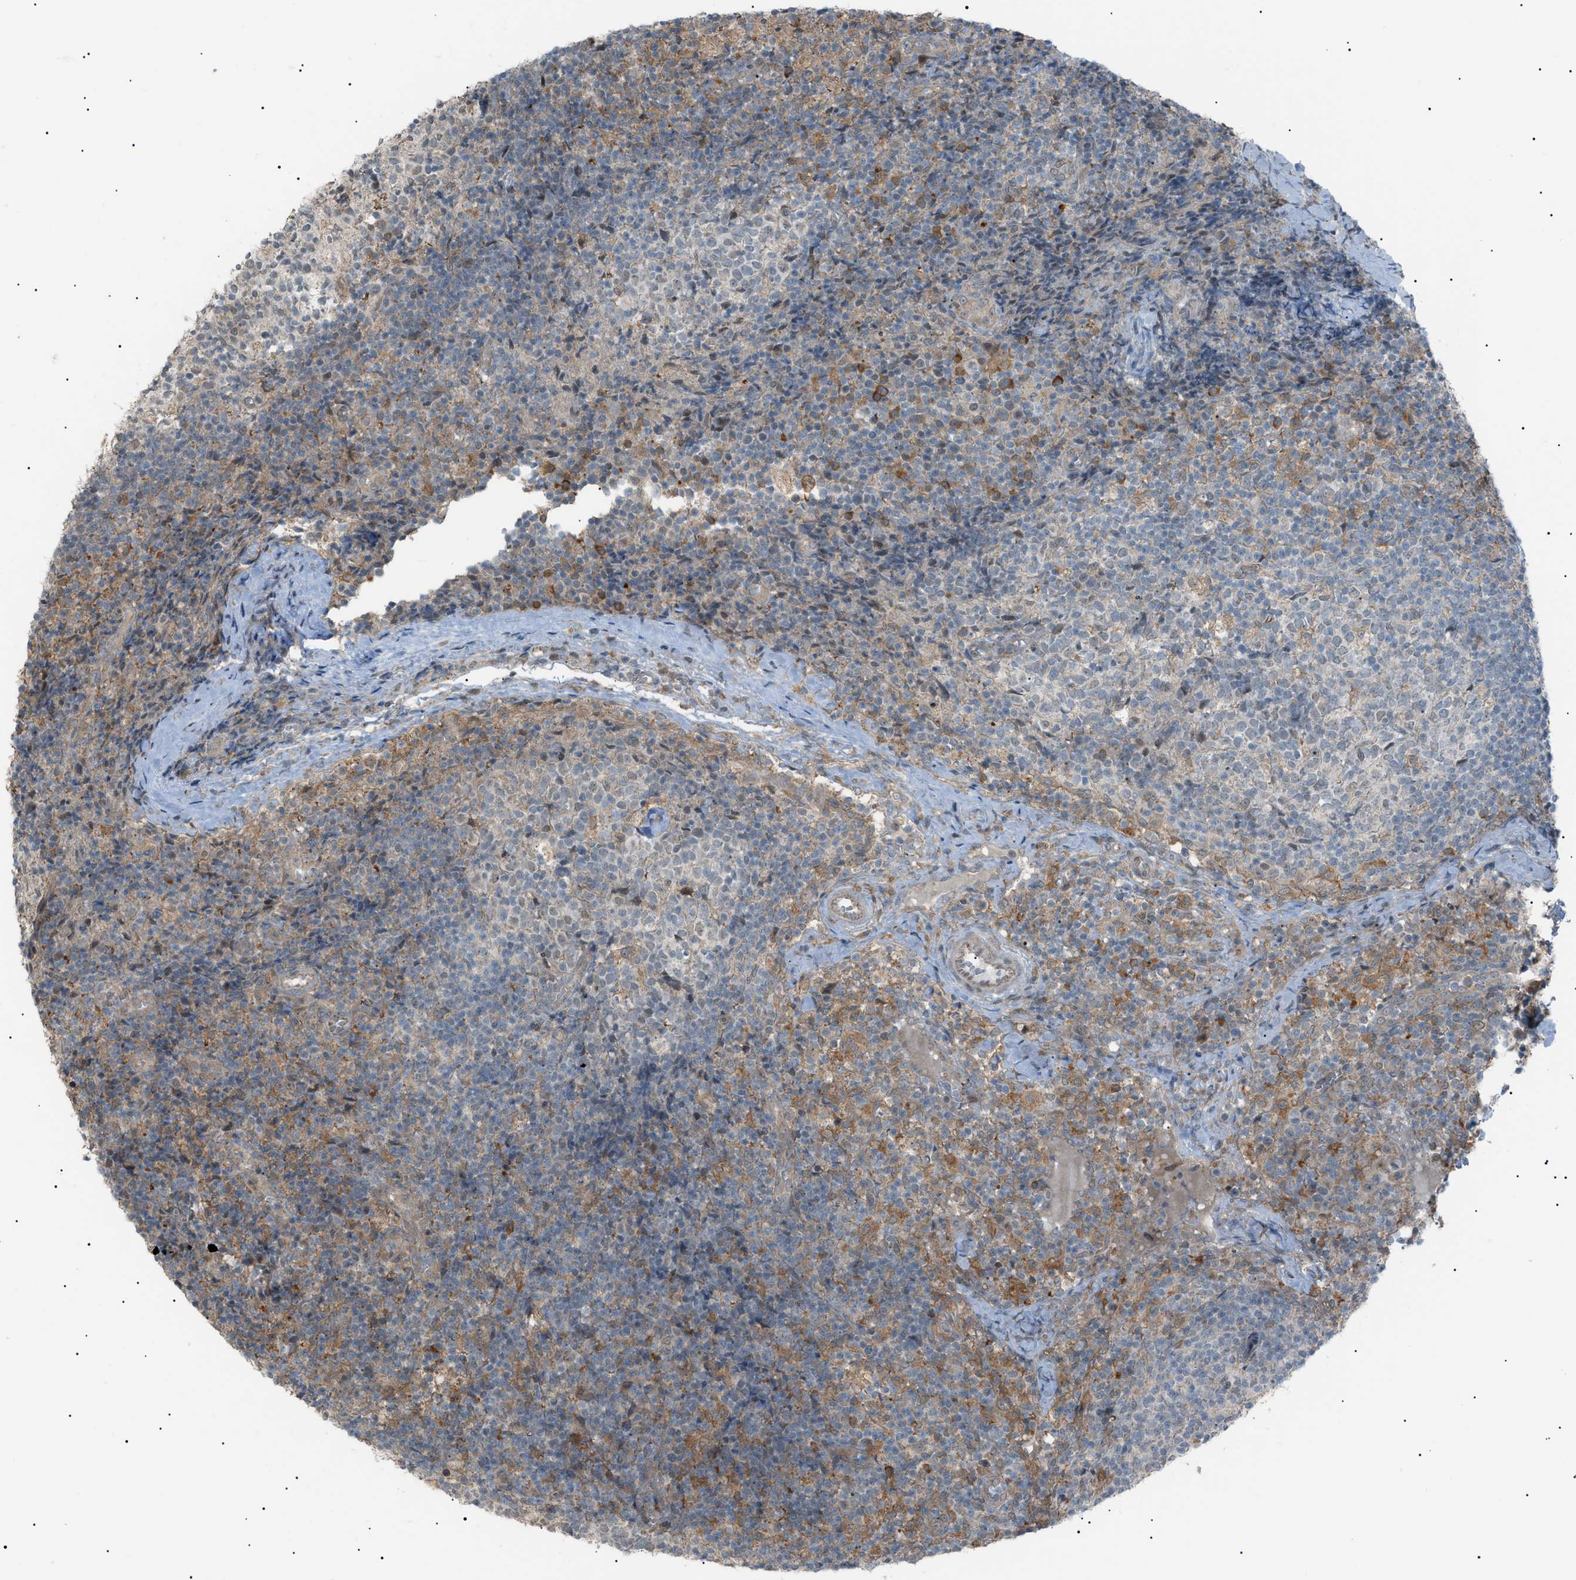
{"staining": {"intensity": "weak", "quantity": "25%-75%", "location": "cytoplasmic/membranous"}, "tissue": "lymph node", "cell_type": "Germinal center cells", "image_type": "normal", "snomed": [{"axis": "morphology", "description": "Normal tissue, NOS"}, {"axis": "morphology", "description": "Inflammation, NOS"}, {"axis": "topography", "description": "Lymph node"}], "caption": "Protein expression analysis of benign human lymph node reveals weak cytoplasmic/membranous expression in about 25%-75% of germinal center cells.", "gene": "LPIN2", "patient": {"sex": "male", "age": 55}}